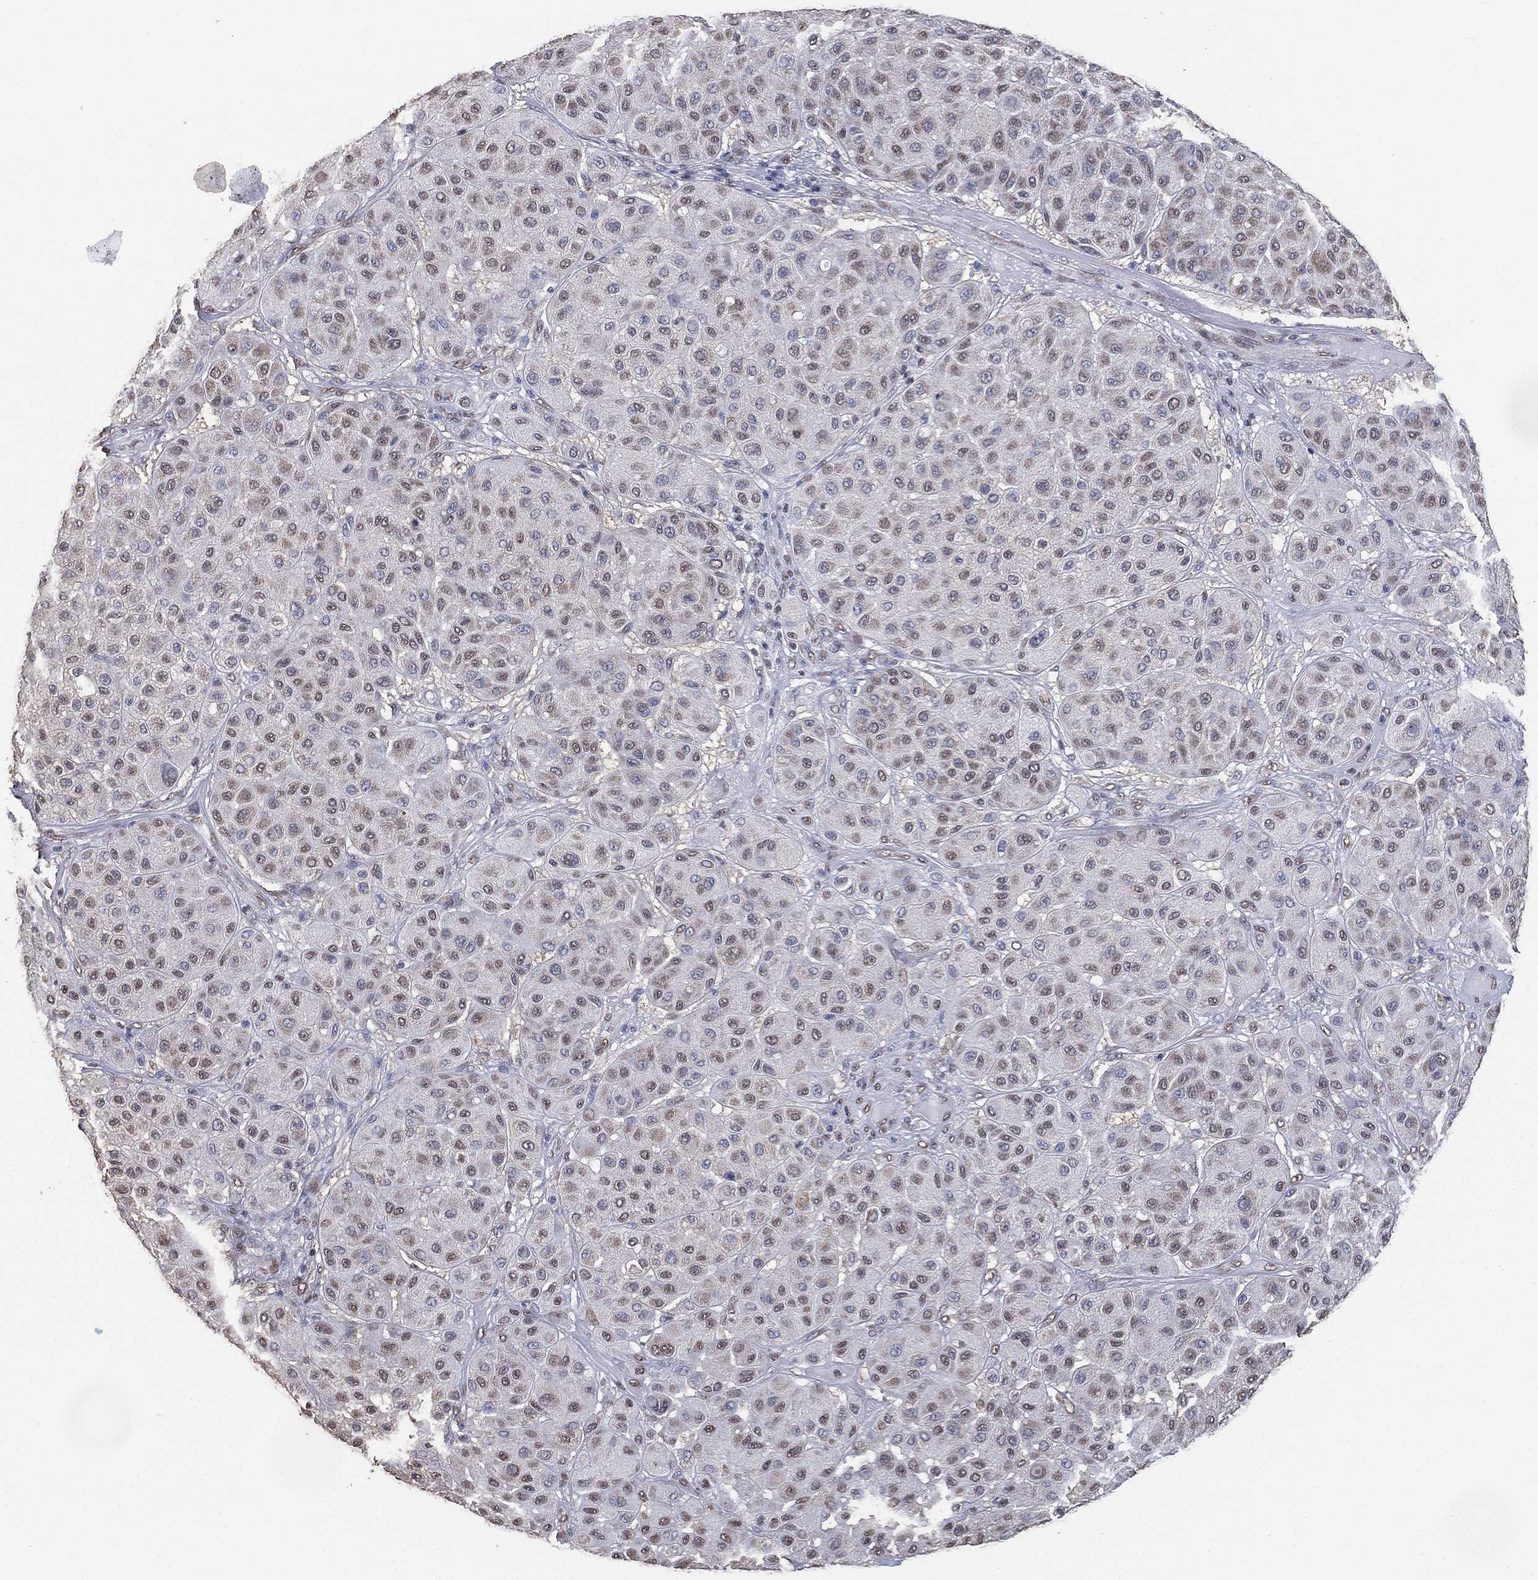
{"staining": {"intensity": "weak", "quantity": "<25%", "location": "cytoplasmic/membranous,nuclear"}, "tissue": "melanoma", "cell_type": "Tumor cells", "image_type": "cancer", "snomed": [{"axis": "morphology", "description": "Malignant melanoma, Metastatic site"}, {"axis": "topography", "description": "Smooth muscle"}], "caption": "Immunohistochemistry image of melanoma stained for a protein (brown), which demonstrates no staining in tumor cells.", "gene": "ALDH7A1", "patient": {"sex": "male", "age": 41}}